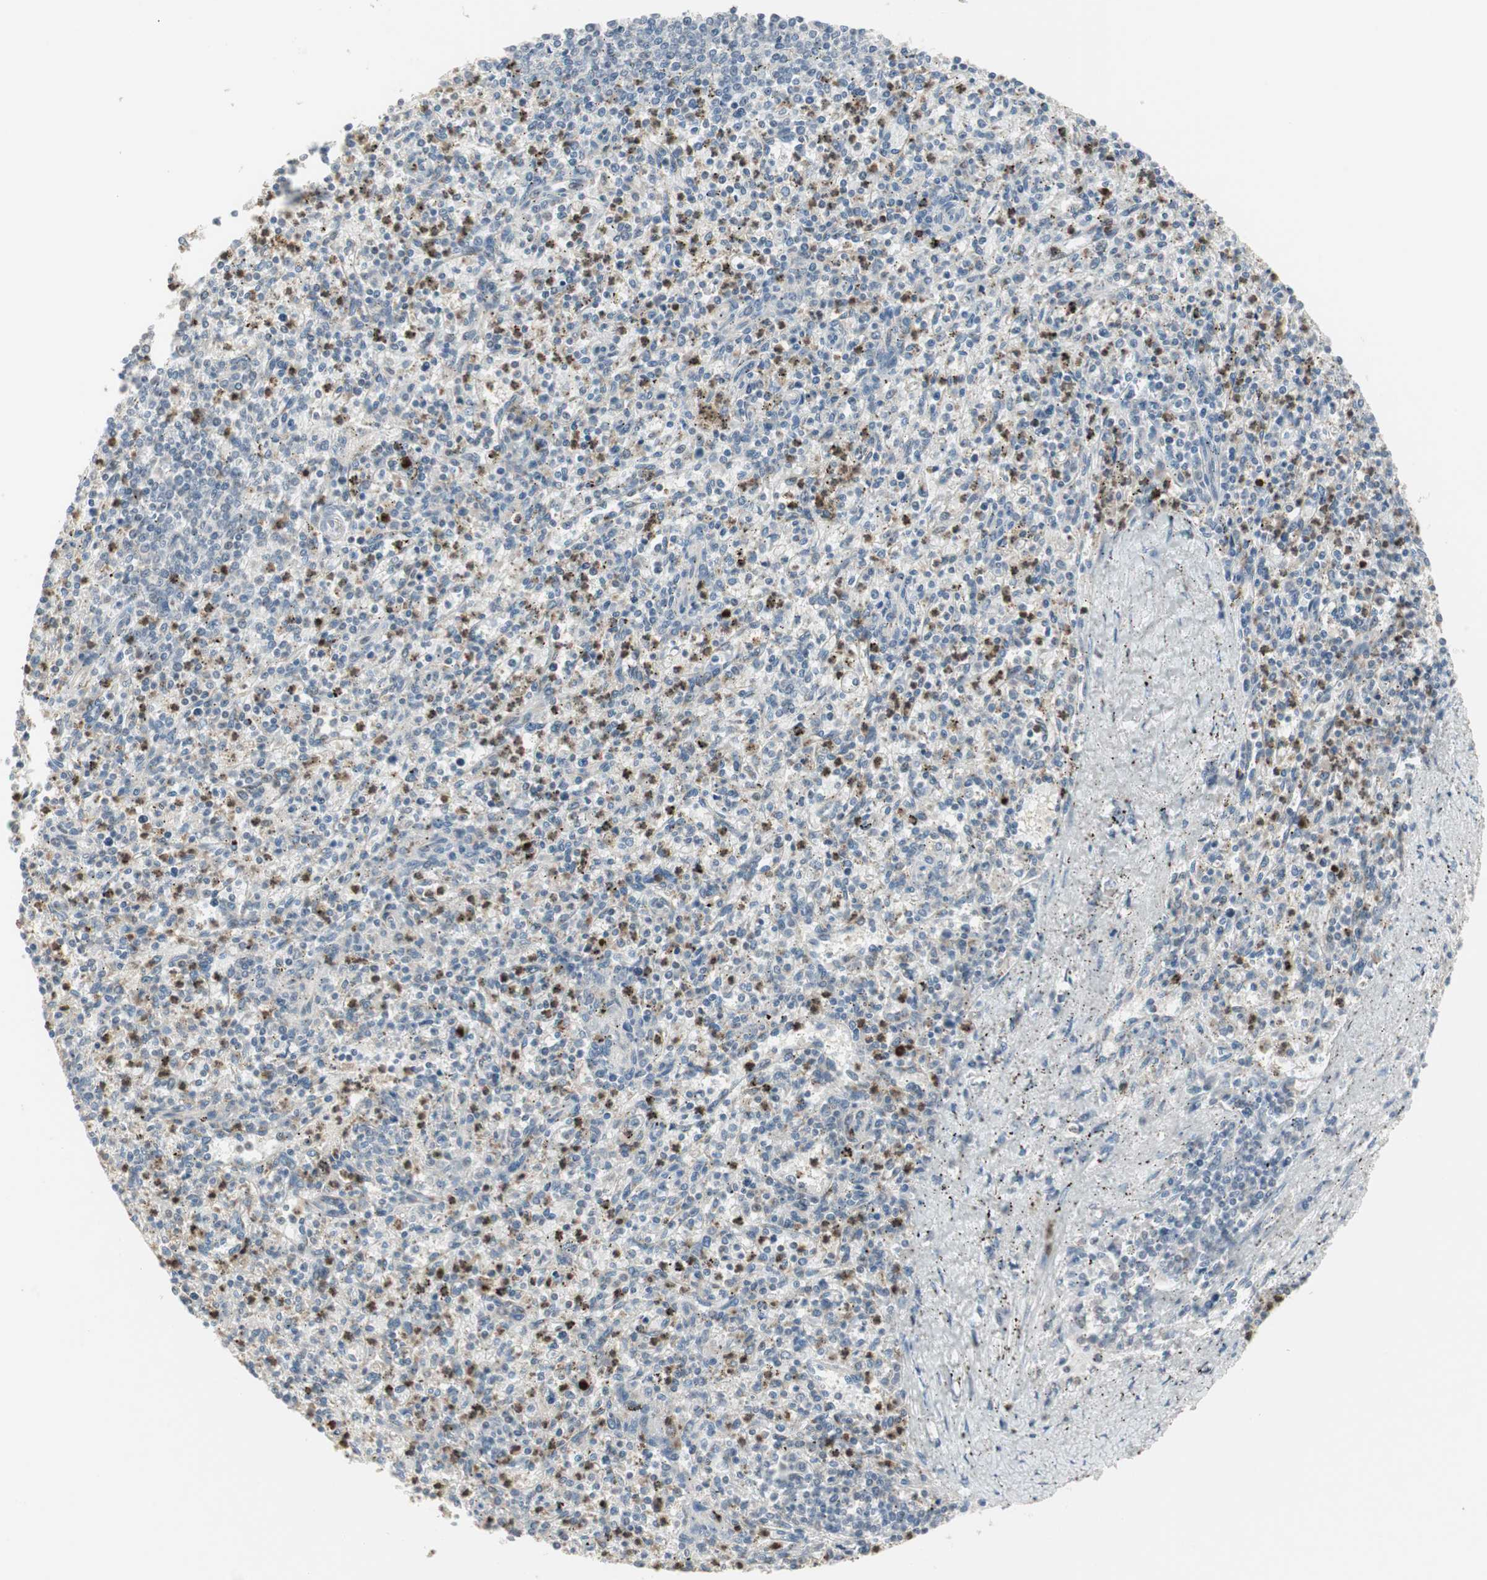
{"staining": {"intensity": "strong", "quantity": "25%-75%", "location": "nuclear"}, "tissue": "spleen", "cell_type": "Cells in red pulp", "image_type": "normal", "snomed": [{"axis": "morphology", "description": "Normal tissue, NOS"}, {"axis": "topography", "description": "Spleen"}], "caption": "Immunohistochemistry (IHC) image of benign spleen: spleen stained using immunohistochemistry (IHC) shows high levels of strong protein expression localized specifically in the nuclear of cells in red pulp, appearing as a nuclear brown color.", "gene": "SNX4", "patient": {"sex": "male", "age": 72}}